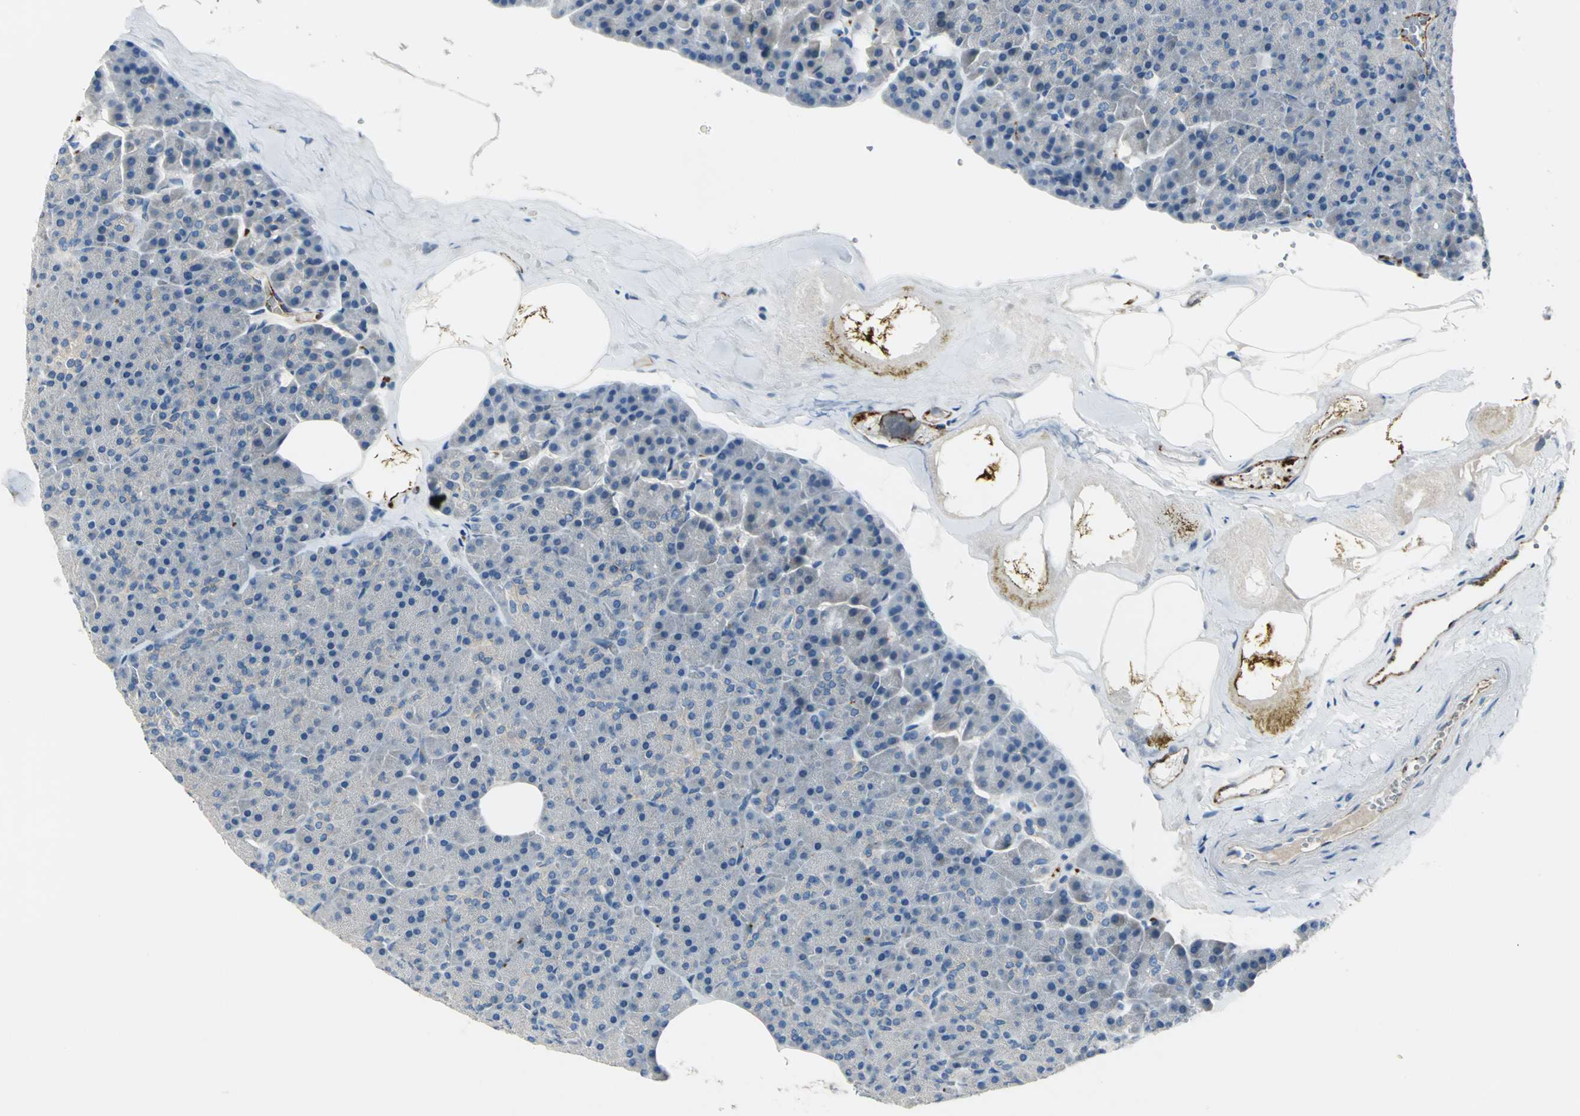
{"staining": {"intensity": "negative", "quantity": "none", "location": "none"}, "tissue": "pancreas", "cell_type": "Exocrine glandular cells", "image_type": "normal", "snomed": [{"axis": "morphology", "description": "Normal tissue, NOS"}, {"axis": "topography", "description": "Pancreas"}], "caption": "DAB immunohistochemical staining of normal human pancreas reveals no significant staining in exocrine glandular cells. Brightfield microscopy of IHC stained with DAB (brown) and hematoxylin (blue), captured at high magnification.", "gene": "SELP", "patient": {"sex": "female", "age": 35}}